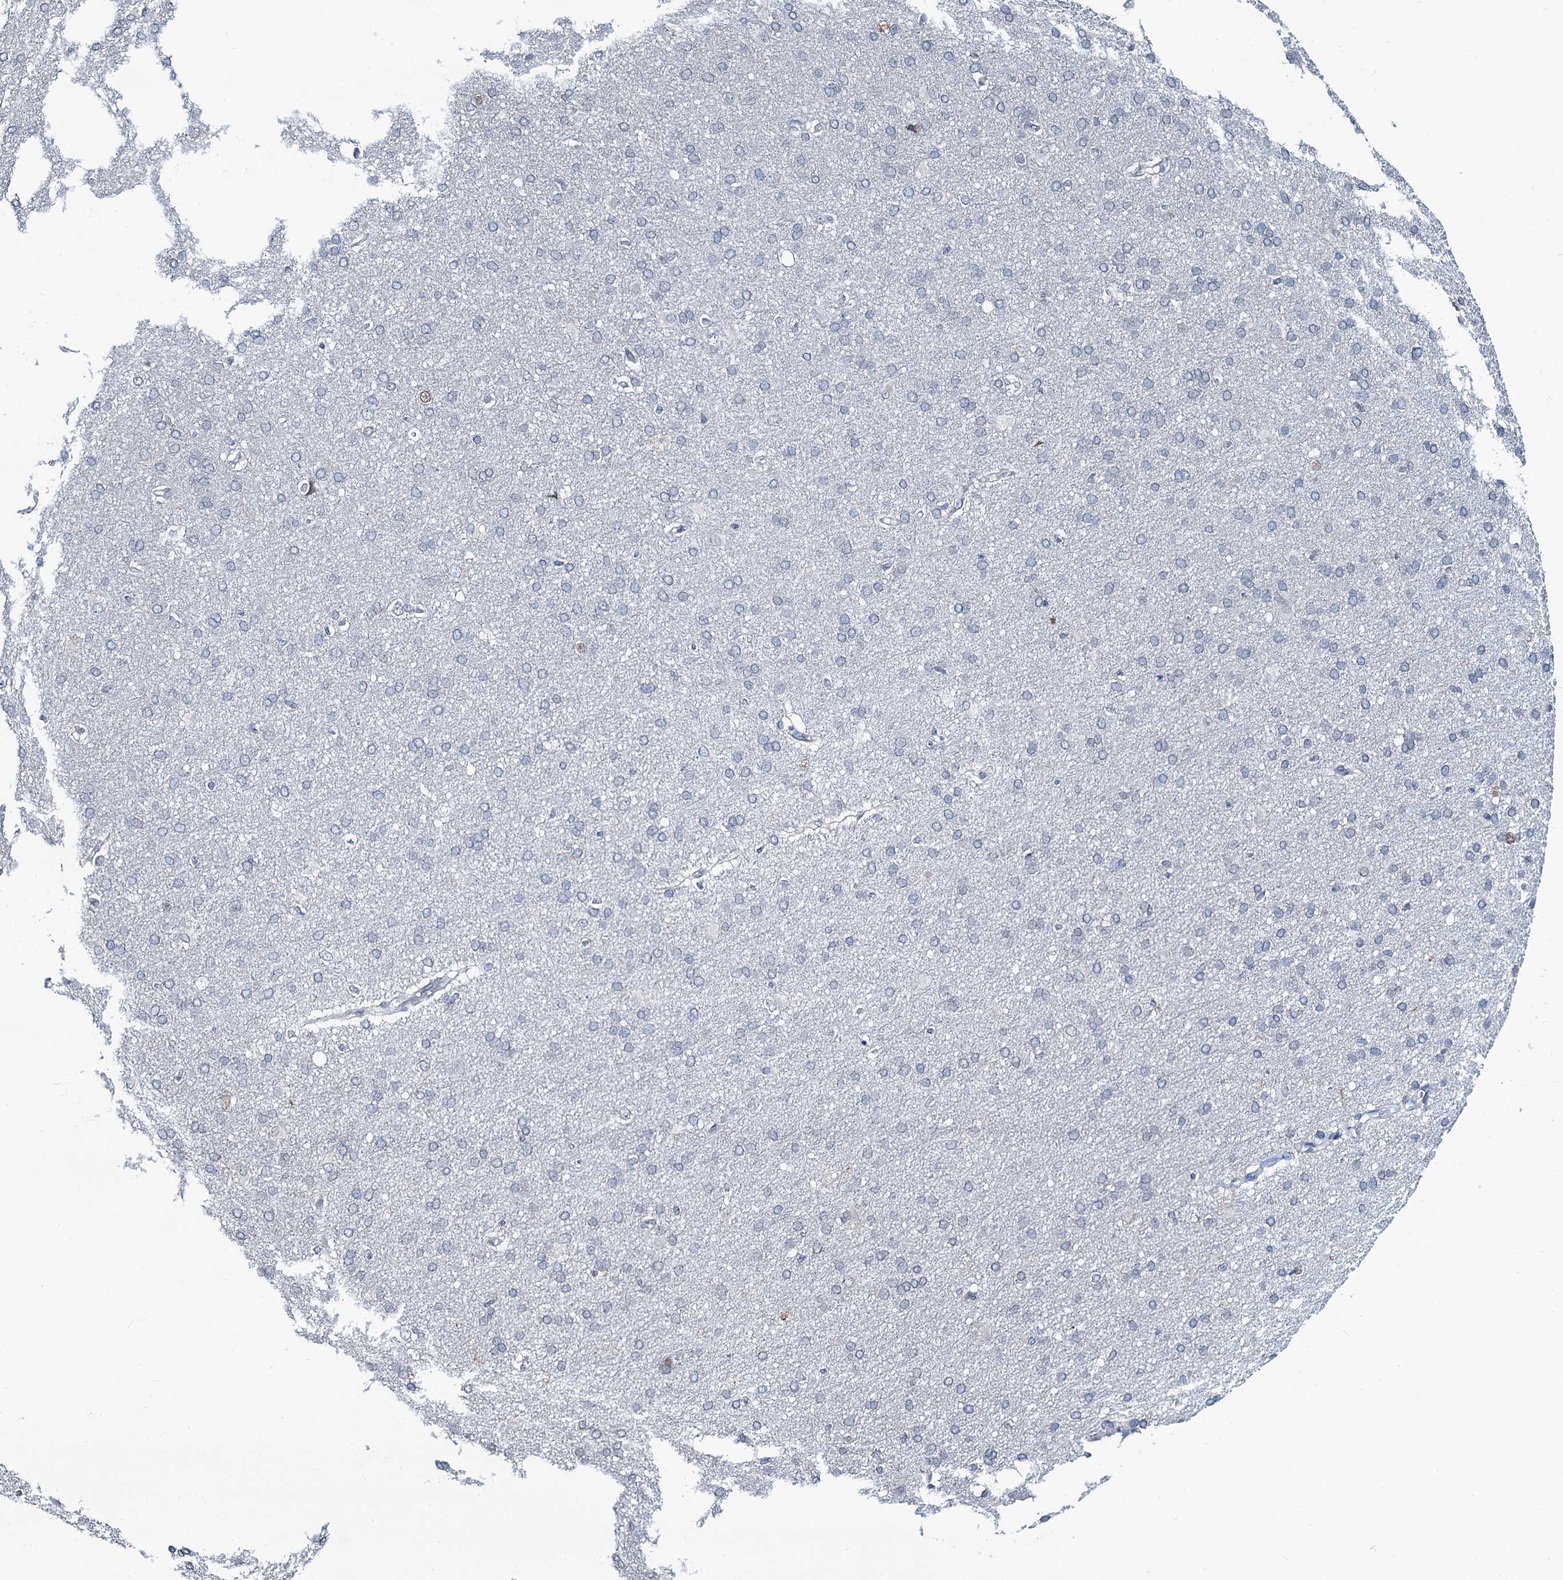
{"staining": {"intensity": "negative", "quantity": "none", "location": "none"}, "tissue": "cerebral cortex", "cell_type": "Endothelial cells", "image_type": "normal", "snomed": [{"axis": "morphology", "description": "Normal tissue, NOS"}, {"axis": "topography", "description": "Cerebral cortex"}], "caption": "DAB immunohistochemical staining of unremarkable cerebral cortex displays no significant positivity in endothelial cells. (Immunohistochemistry, brightfield microscopy, high magnification).", "gene": "TOX3", "patient": {"sex": "male", "age": 62}}